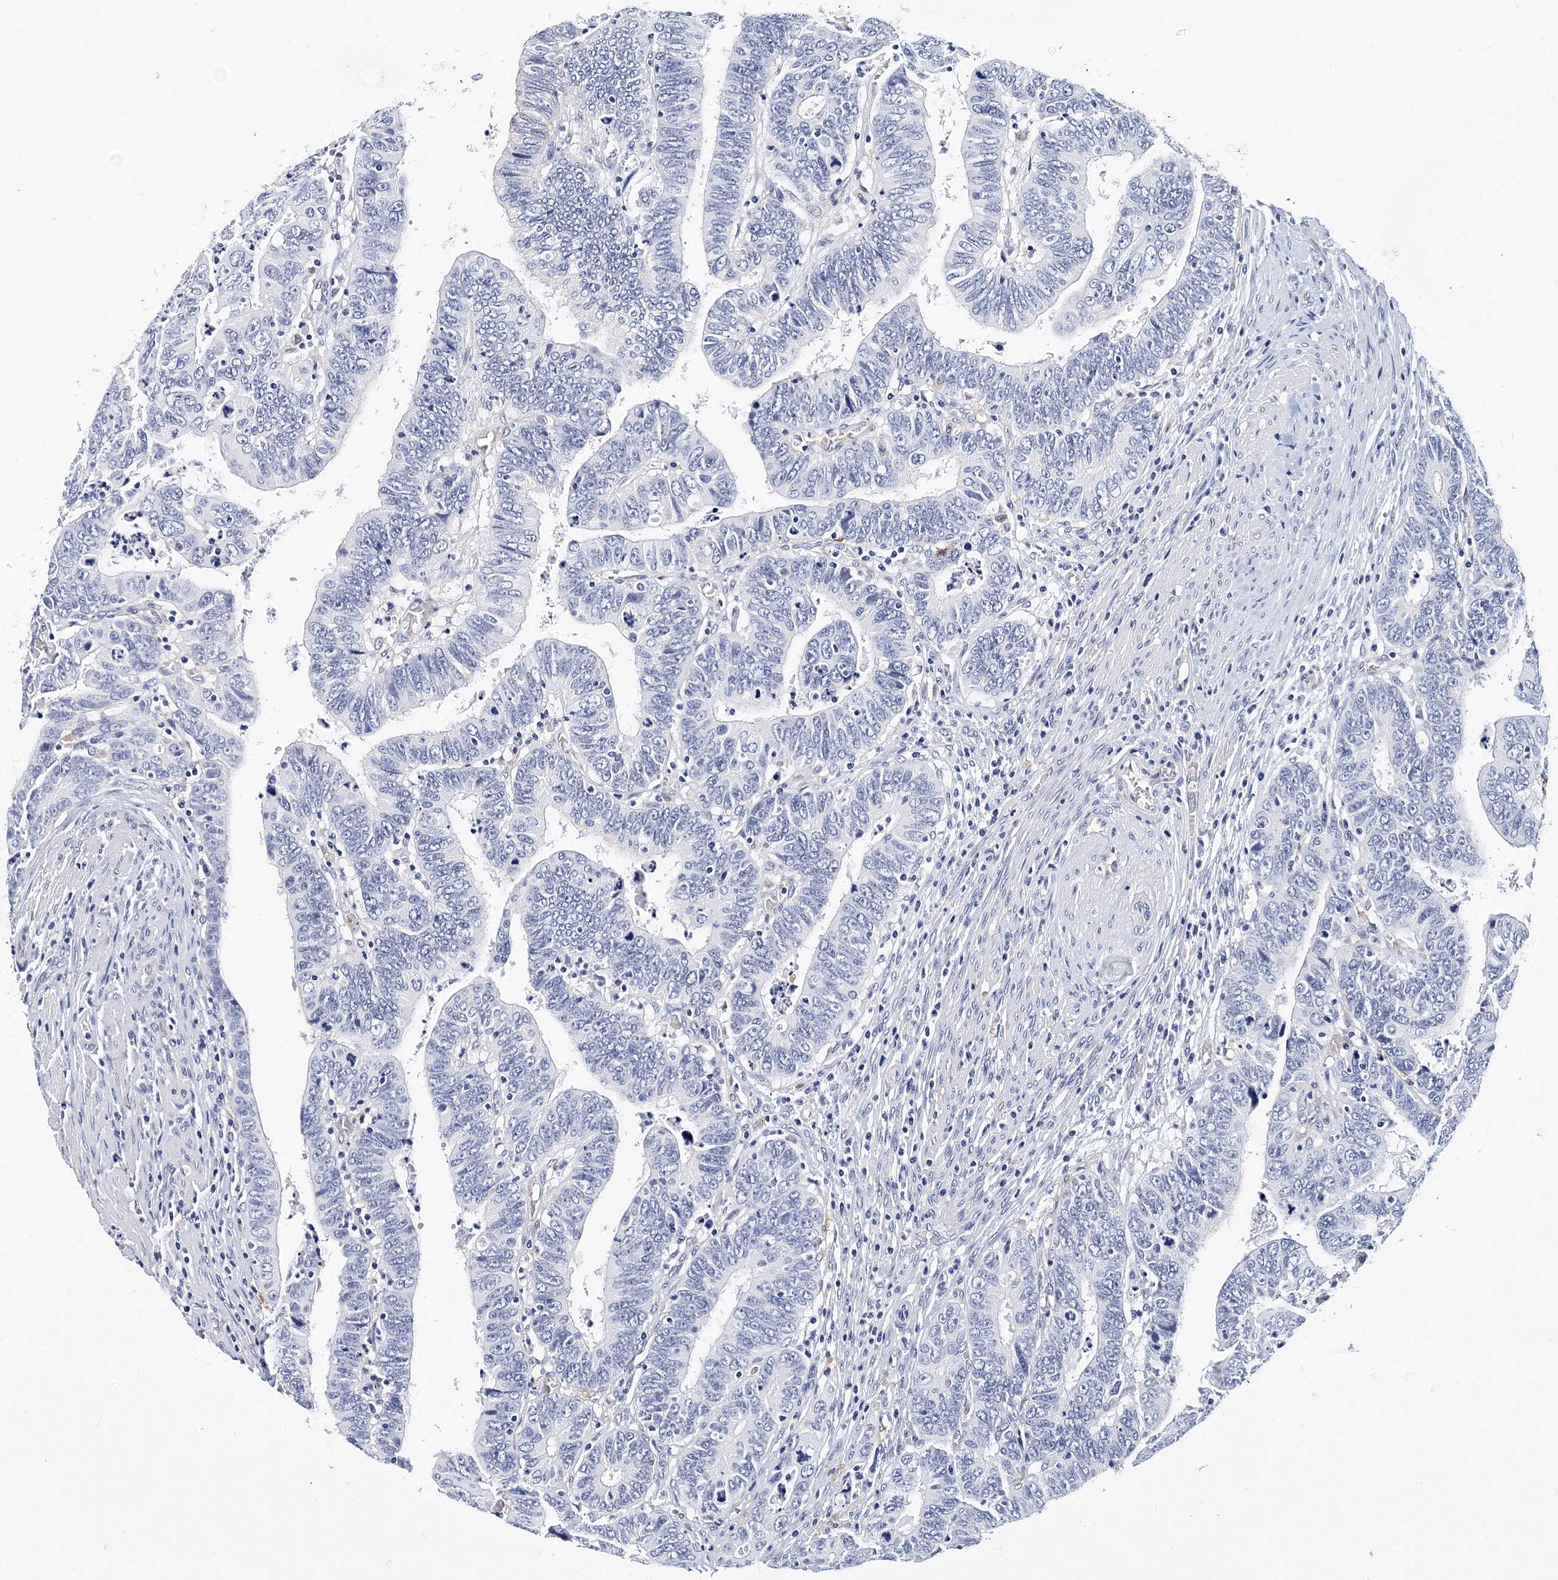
{"staining": {"intensity": "negative", "quantity": "none", "location": "none"}, "tissue": "colorectal cancer", "cell_type": "Tumor cells", "image_type": "cancer", "snomed": [{"axis": "morphology", "description": "Normal tissue, NOS"}, {"axis": "morphology", "description": "Adenocarcinoma, NOS"}, {"axis": "topography", "description": "Rectum"}], "caption": "The micrograph shows no significant positivity in tumor cells of colorectal cancer. Brightfield microscopy of immunohistochemistry stained with DAB (3,3'-diaminobenzidine) (brown) and hematoxylin (blue), captured at high magnification.", "gene": "ITGA2B", "patient": {"sex": "female", "age": 65}}